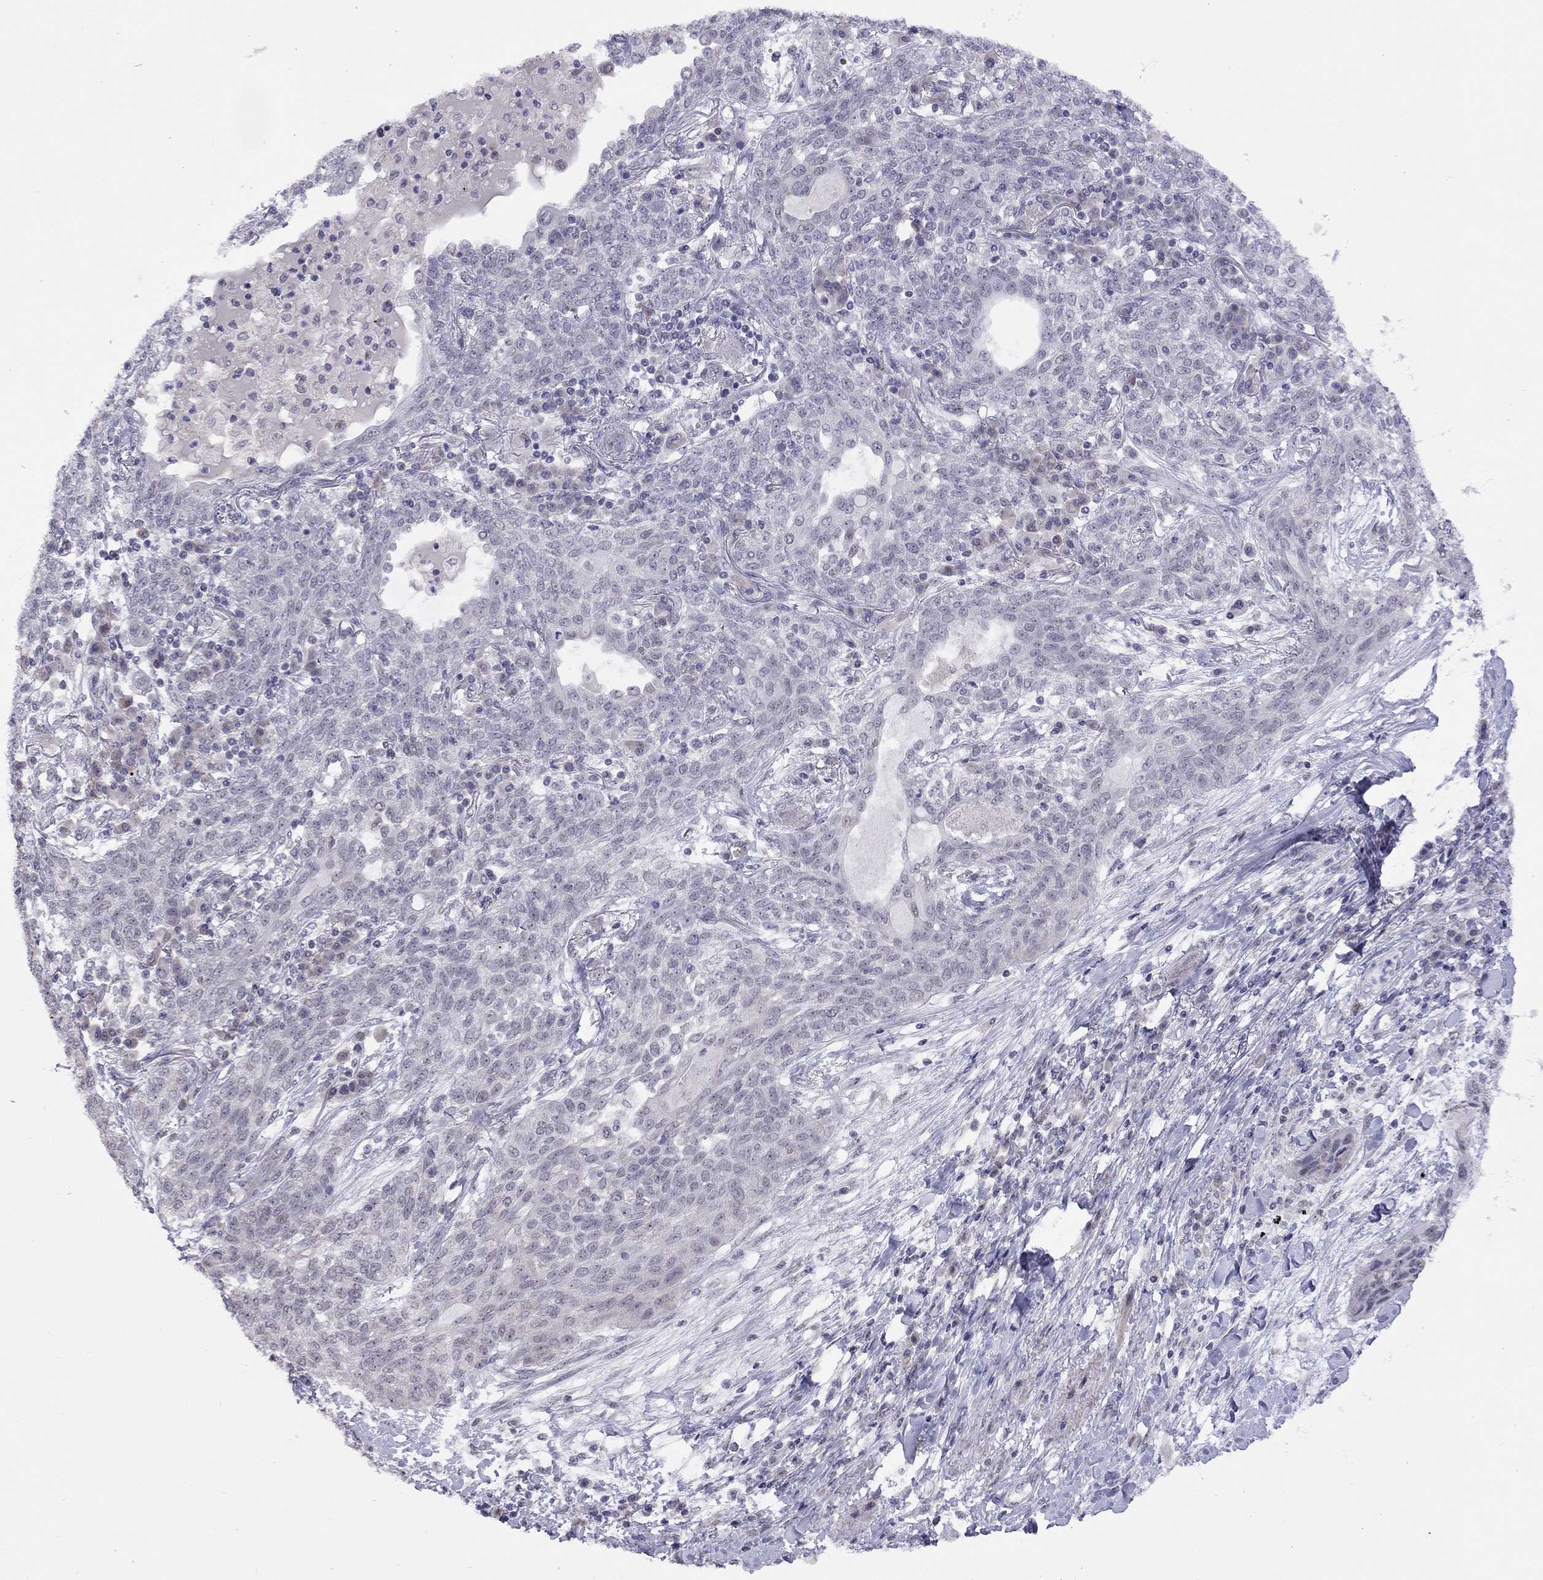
{"staining": {"intensity": "negative", "quantity": "none", "location": "none"}, "tissue": "lung cancer", "cell_type": "Tumor cells", "image_type": "cancer", "snomed": [{"axis": "morphology", "description": "Squamous cell carcinoma, NOS"}, {"axis": "topography", "description": "Lung"}], "caption": "A micrograph of human lung squamous cell carcinoma is negative for staining in tumor cells.", "gene": "HES5", "patient": {"sex": "female", "age": 70}}